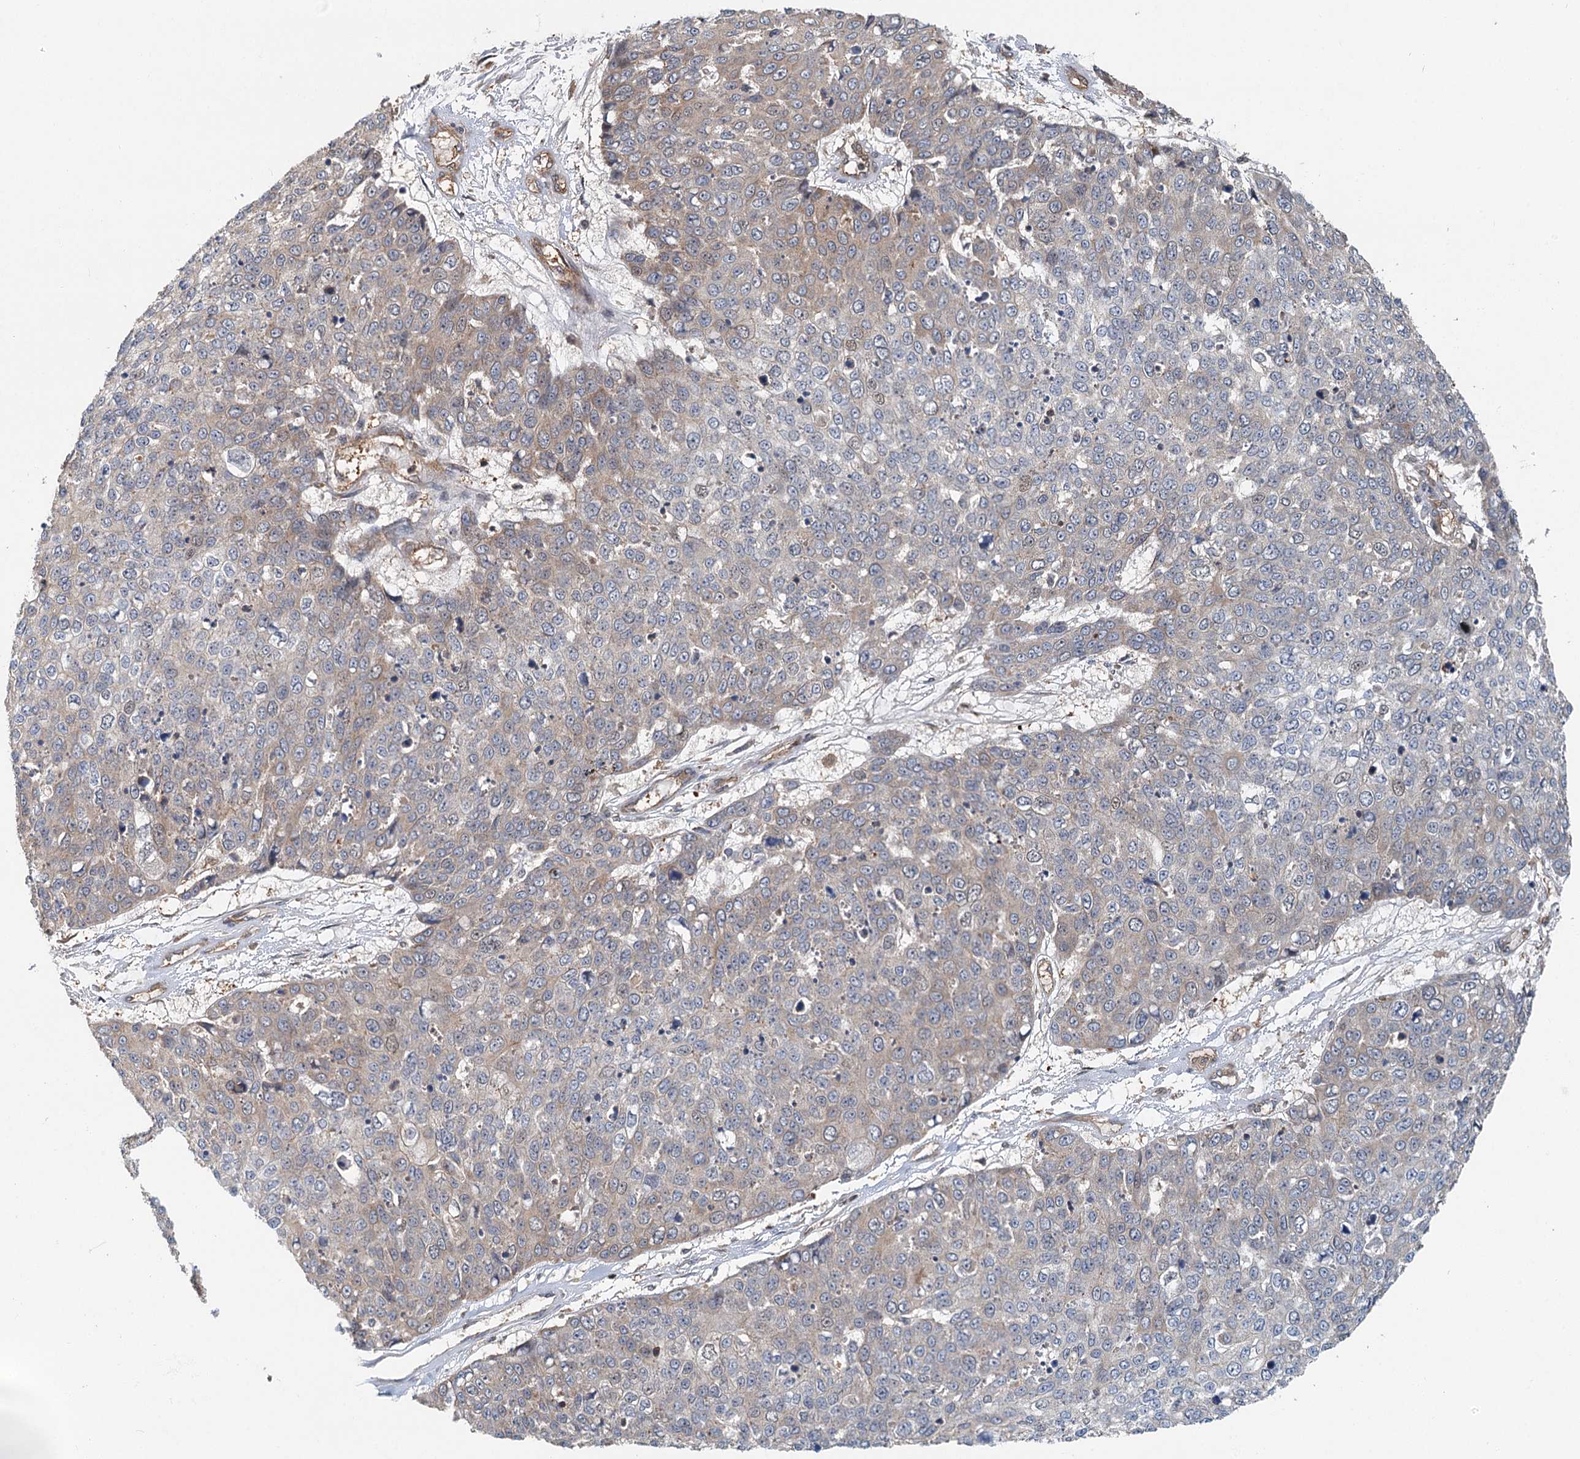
{"staining": {"intensity": "moderate", "quantity": "25%-75%", "location": "cytoplasmic/membranous"}, "tissue": "skin cancer", "cell_type": "Tumor cells", "image_type": "cancer", "snomed": [{"axis": "morphology", "description": "Squamous cell carcinoma, NOS"}, {"axis": "topography", "description": "Skin"}], "caption": "This histopathology image shows skin cancer (squamous cell carcinoma) stained with immunohistochemistry to label a protein in brown. The cytoplasmic/membranous of tumor cells show moderate positivity for the protein. Nuclei are counter-stained blue.", "gene": "ZNF527", "patient": {"sex": "female", "age": 44}}